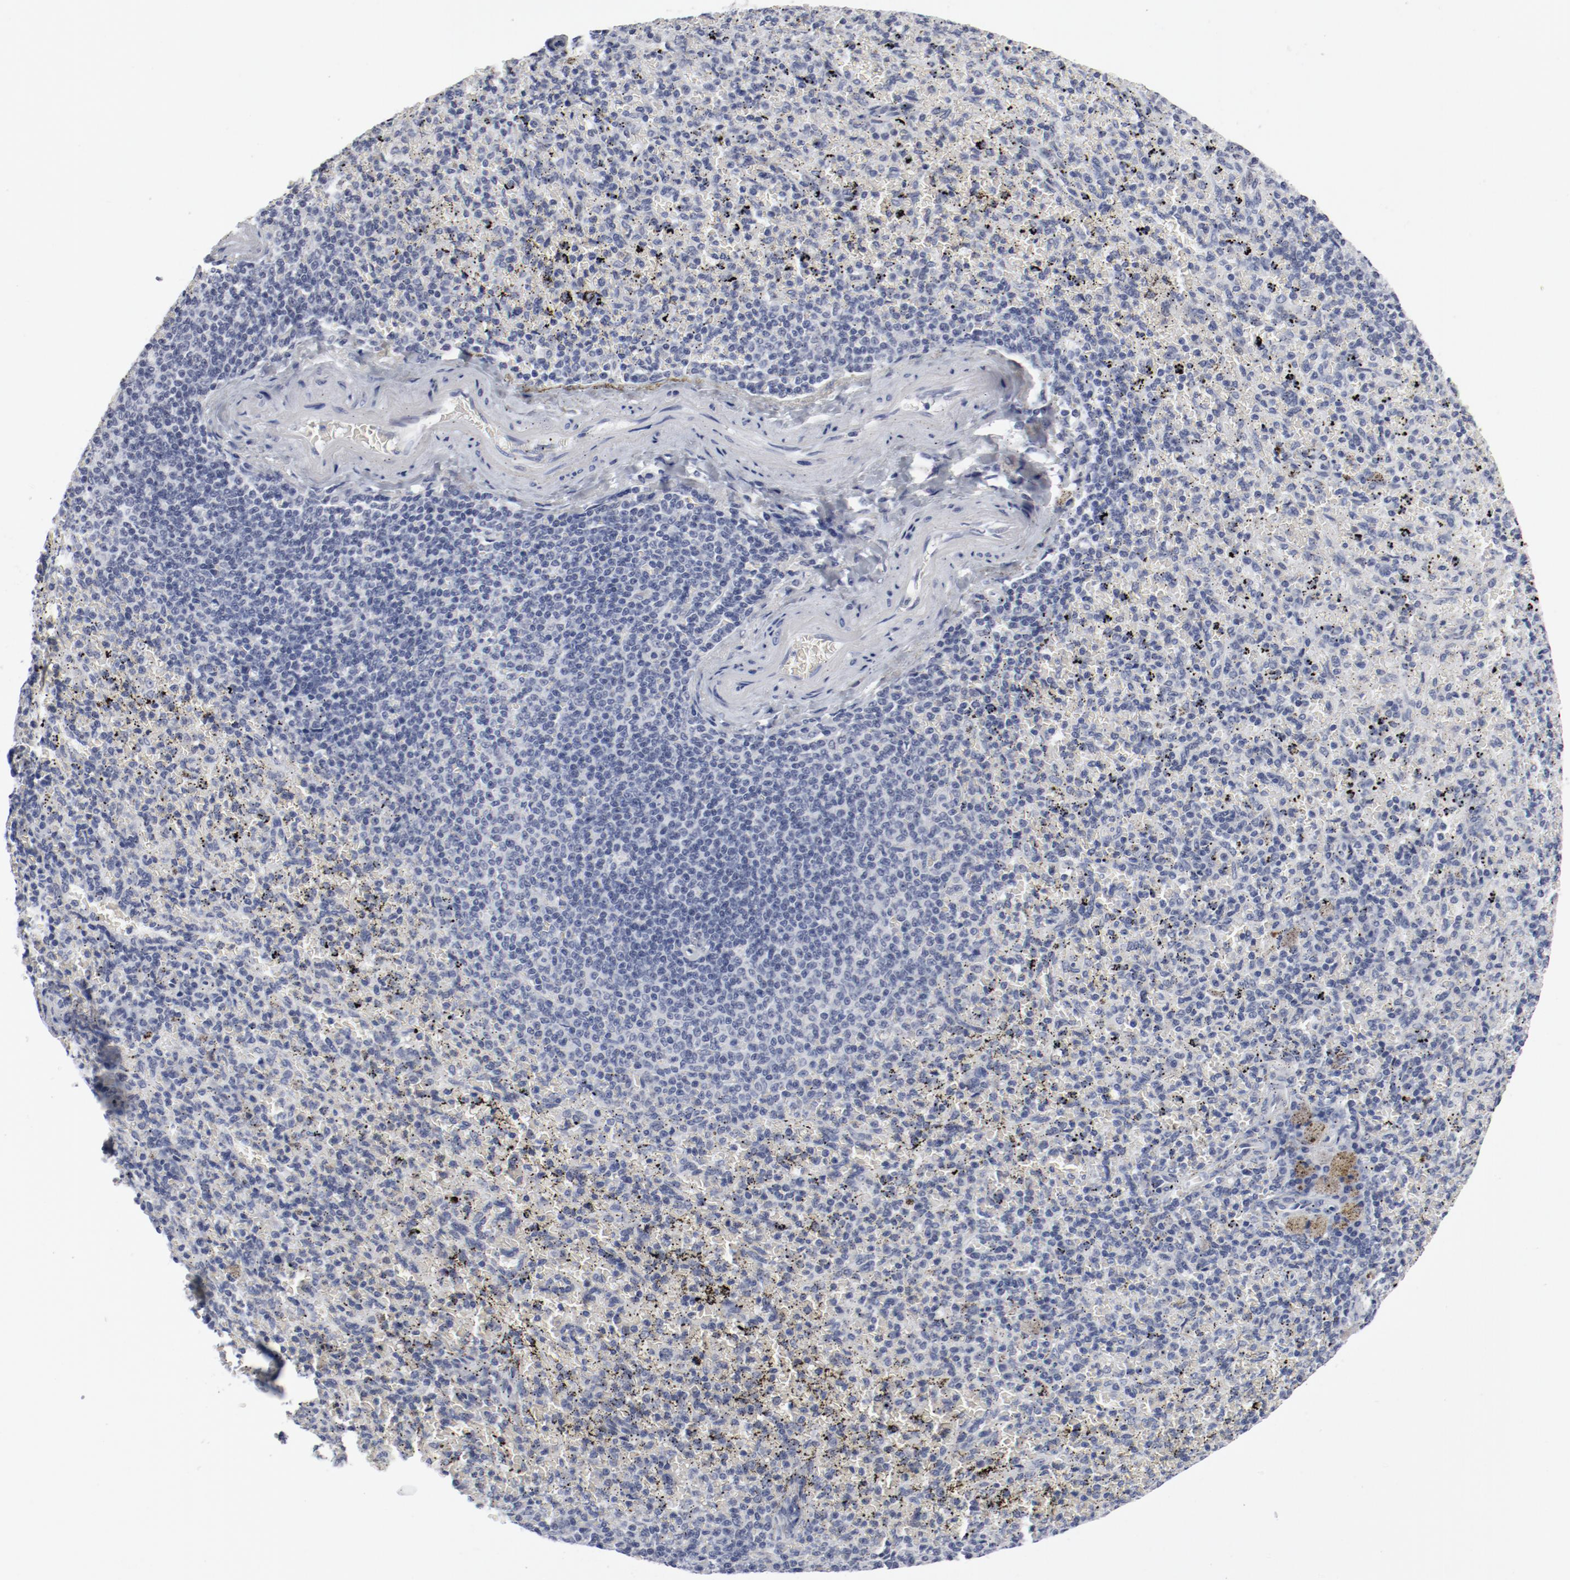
{"staining": {"intensity": "negative", "quantity": "none", "location": "none"}, "tissue": "spleen", "cell_type": "Cells in red pulp", "image_type": "normal", "snomed": [{"axis": "morphology", "description": "Normal tissue, NOS"}, {"axis": "topography", "description": "Spleen"}], "caption": "Protein analysis of unremarkable spleen exhibits no significant staining in cells in red pulp. The staining was performed using DAB (3,3'-diaminobenzidine) to visualize the protein expression in brown, while the nuclei were stained in blue with hematoxylin (Magnification: 20x).", "gene": "ANKLE2", "patient": {"sex": "female", "age": 43}}